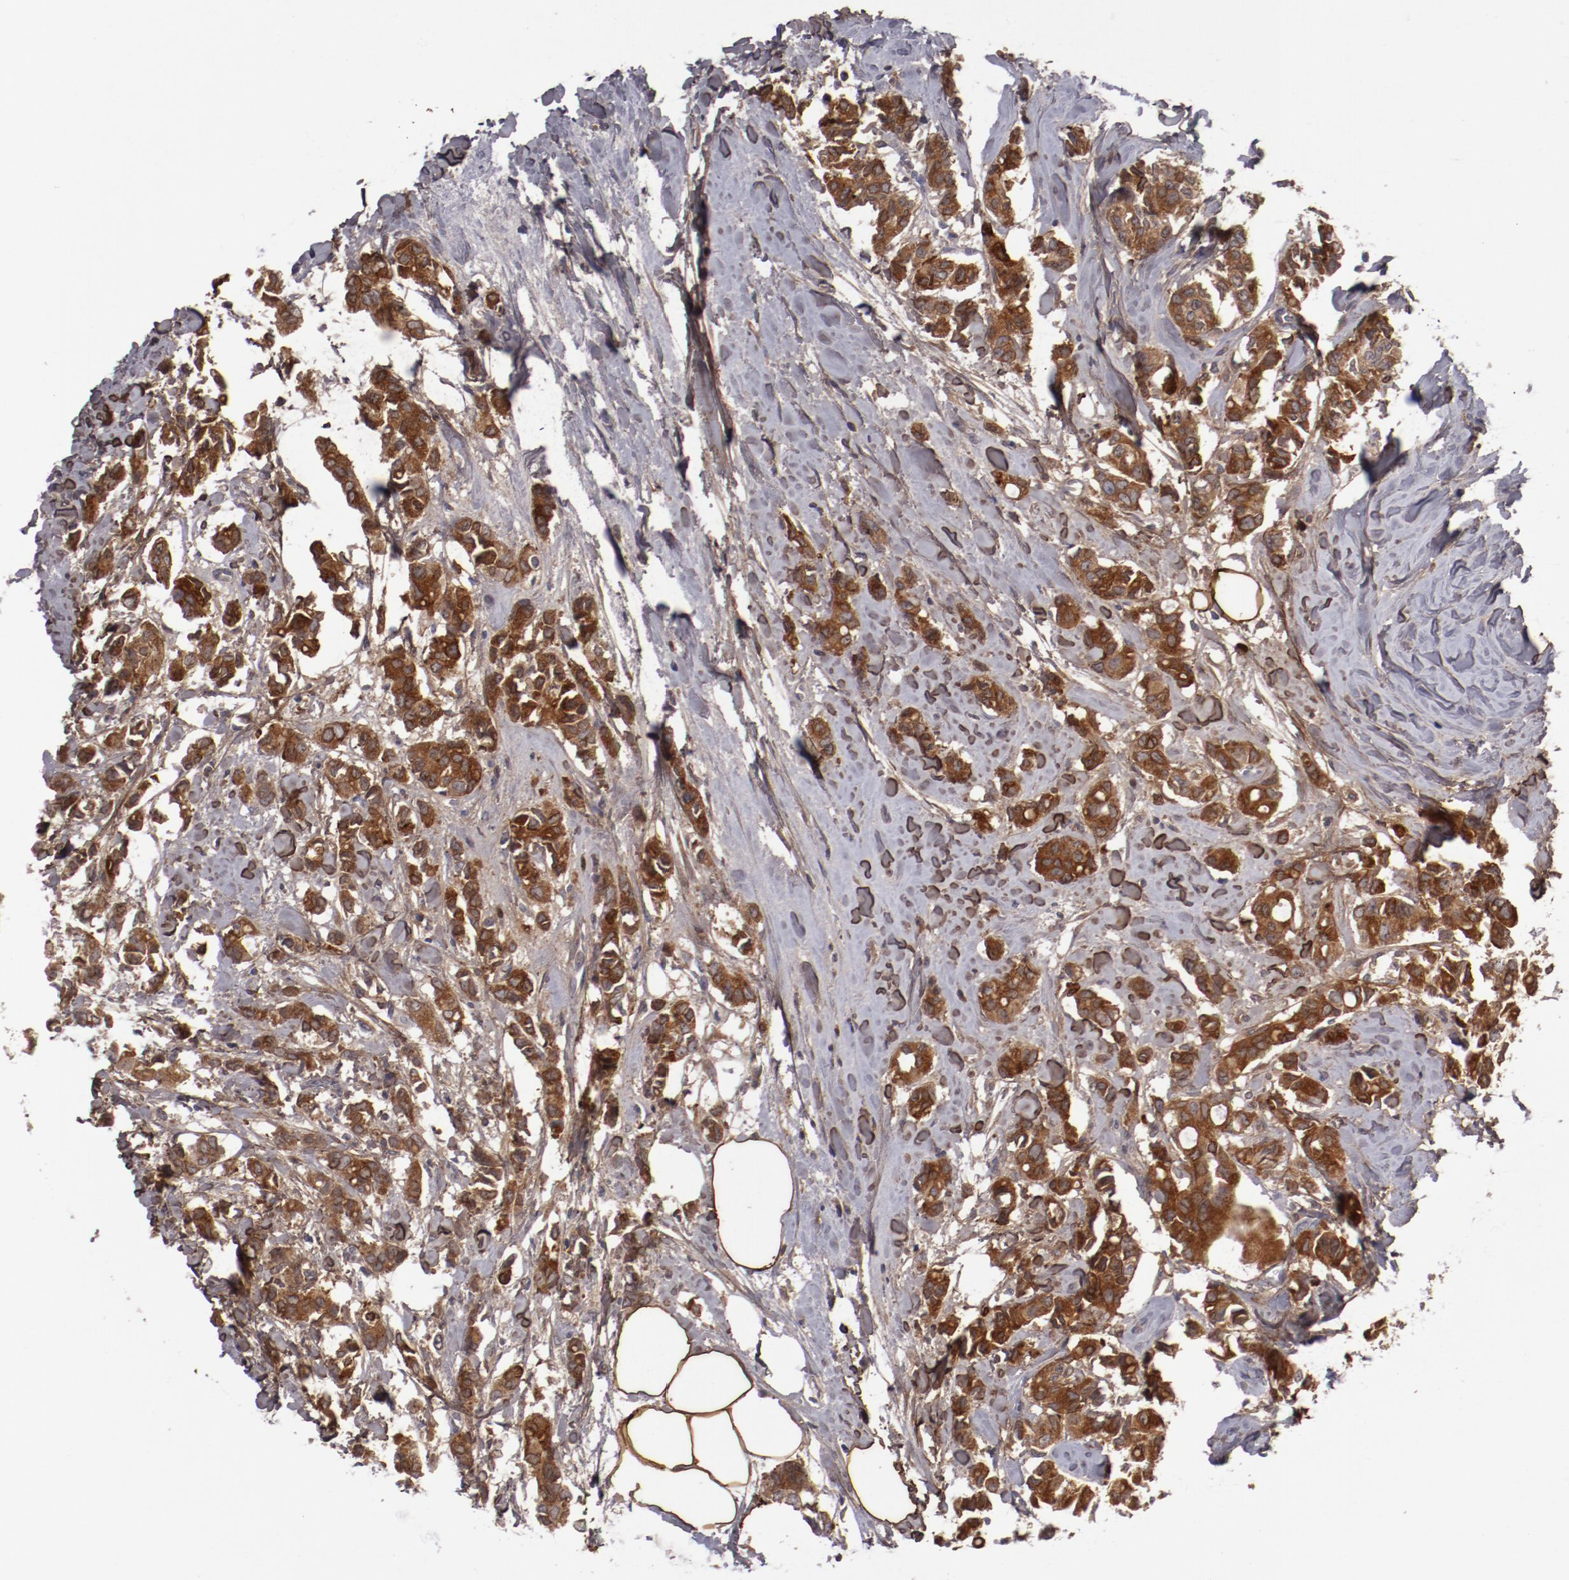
{"staining": {"intensity": "strong", "quantity": ">75%", "location": "cytoplasmic/membranous"}, "tissue": "breast cancer", "cell_type": "Tumor cells", "image_type": "cancer", "snomed": [{"axis": "morphology", "description": "Duct carcinoma"}, {"axis": "topography", "description": "Breast"}], "caption": "Immunohistochemical staining of infiltrating ductal carcinoma (breast) displays high levels of strong cytoplasmic/membranous expression in about >75% of tumor cells.", "gene": "IL12A", "patient": {"sex": "female", "age": 84}}